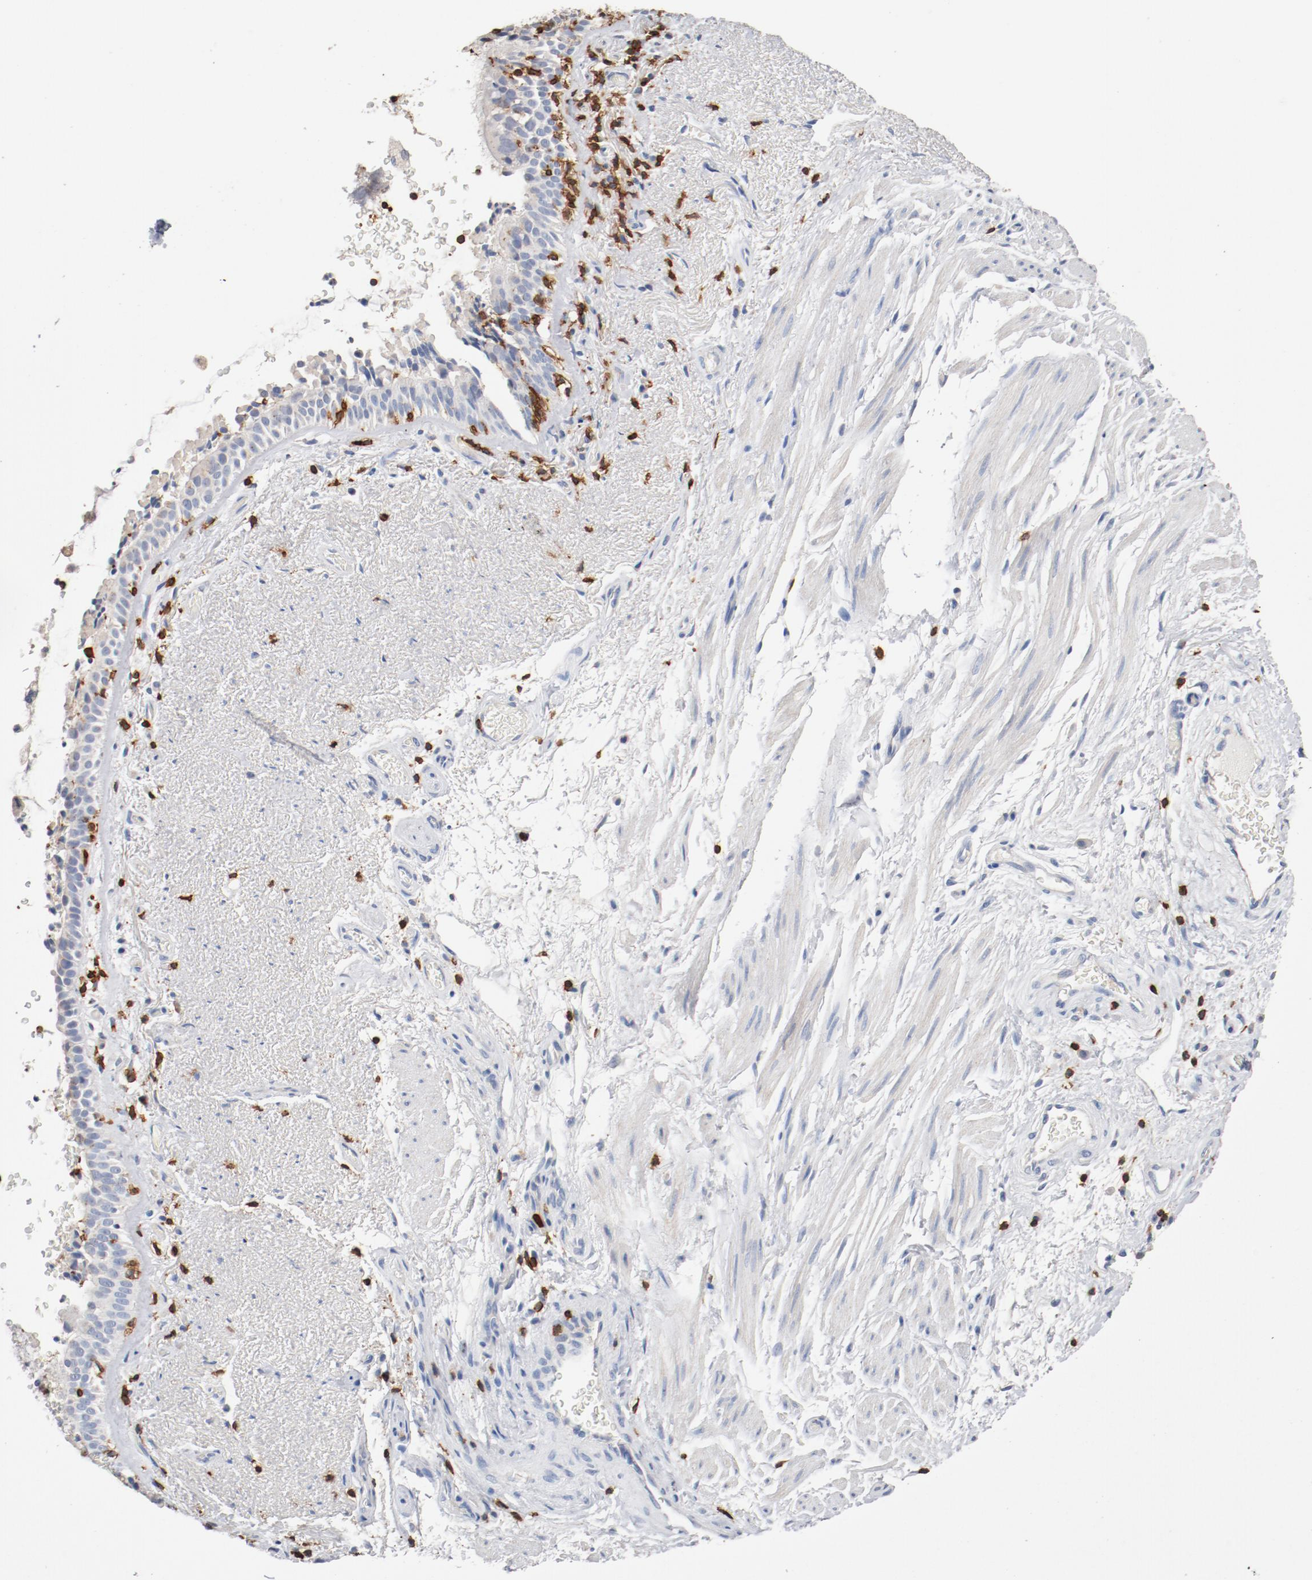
{"staining": {"intensity": "negative", "quantity": "none", "location": "none"}, "tissue": "bronchus", "cell_type": "Respiratory epithelial cells", "image_type": "normal", "snomed": [{"axis": "morphology", "description": "Normal tissue, NOS"}, {"axis": "topography", "description": "Bronchus"}], "caption": "DAB (3,3'-diaminobenzidine) immunohistochemical staining of normal human bronchus reveals no significant positivity in respiratory epithelial cells.", "gene": "CD247", "patient": {"sex": "female", "age": 54}}